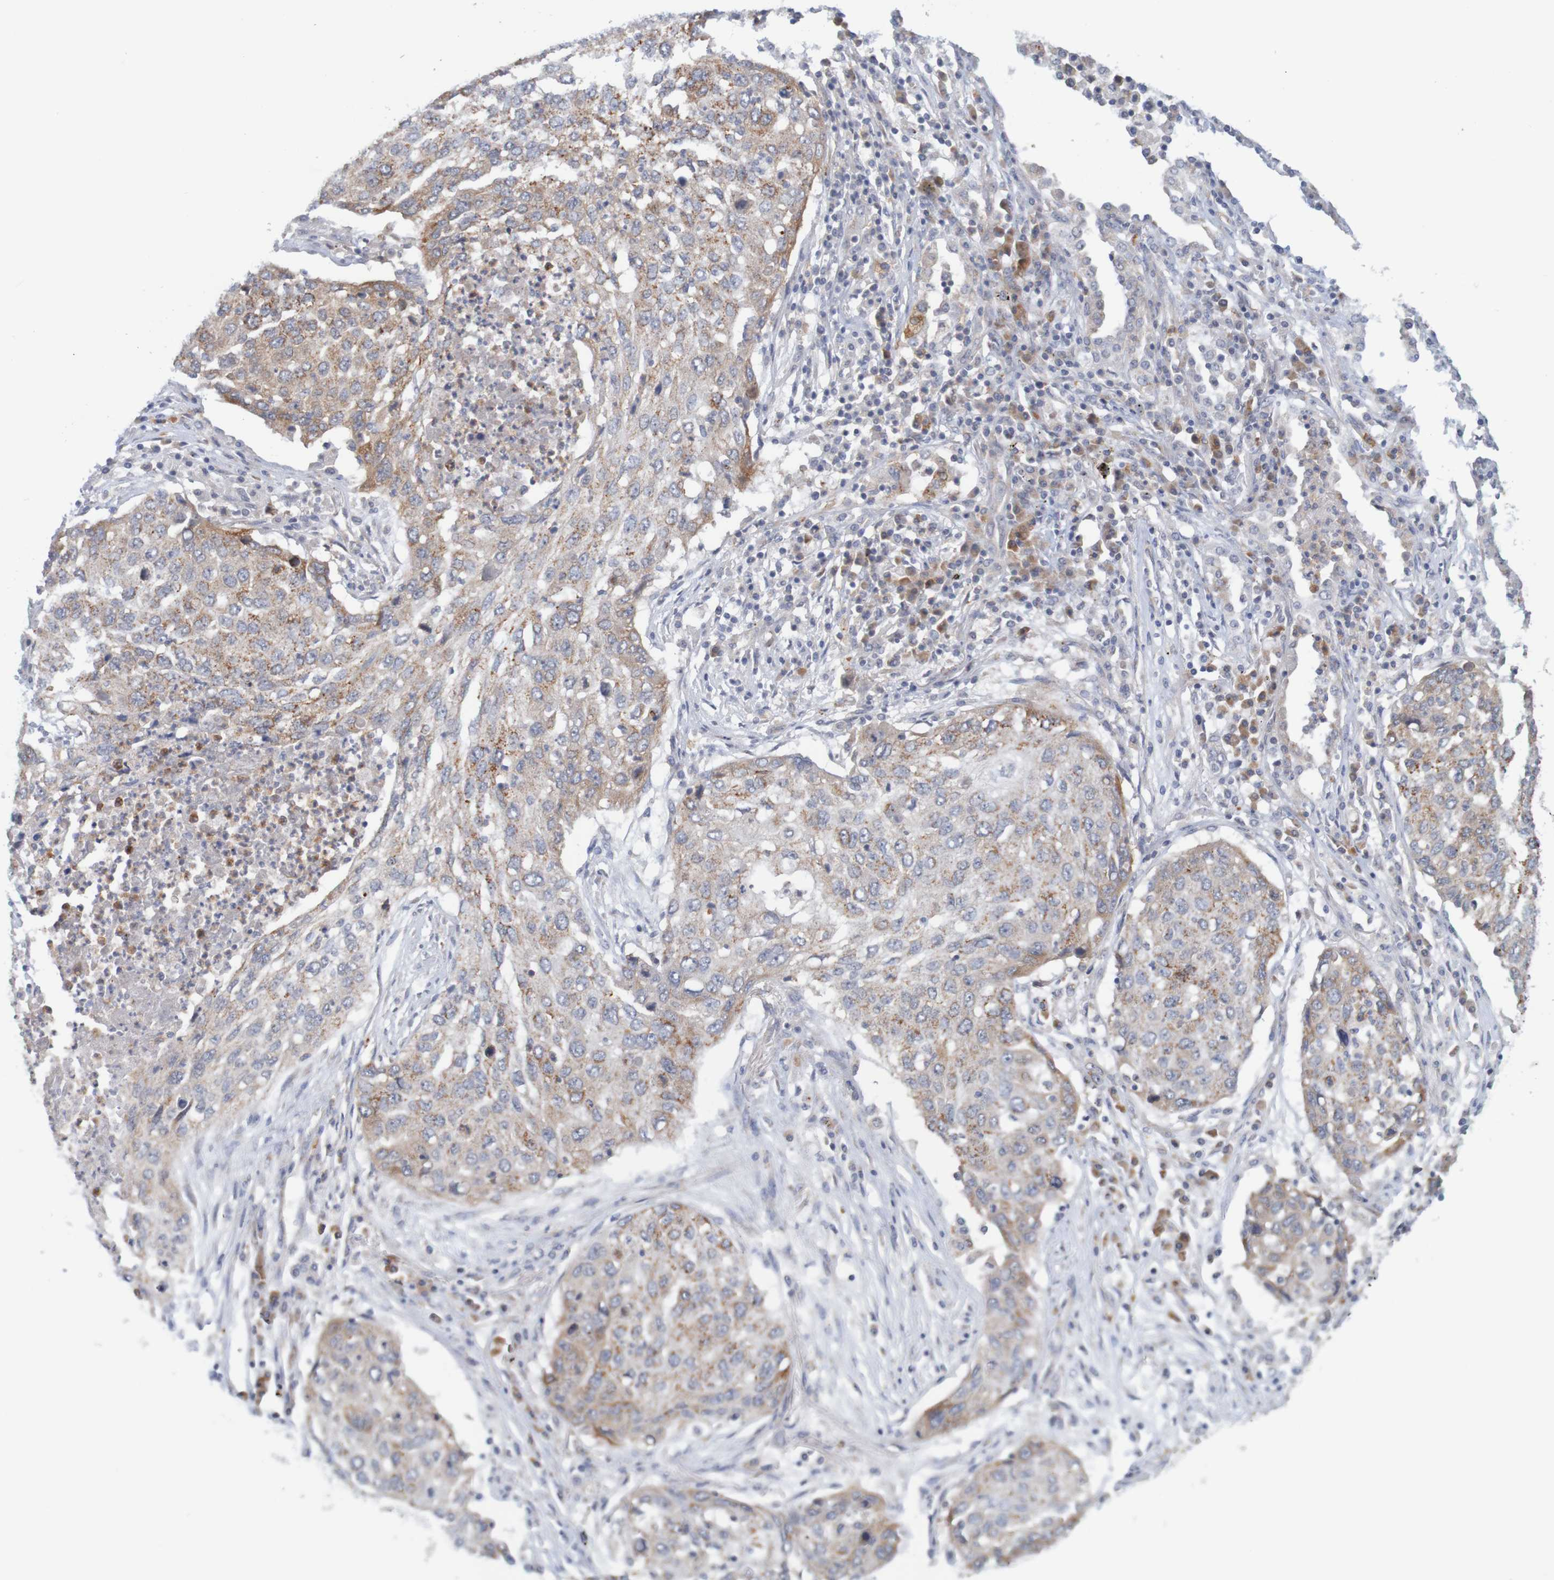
{"staining": {"intensity": "moderate", "quantity": ">75%", "location": "cytoplasmic/membranous"}, "tissue": "lung cancer", "cell_type": "Tumor cells", "image_type": "cancer", "snomed": [{"axis": "morphology", "description": "Squamous cell carcinoma, NOS"}, {"axis": "topography", "description": "Lung"}], "caption": "Approximately >75% of tumor cells in lung squamous cell carcinoma exhibit moderate cytoplasmic/membranous protein expression as visualized by brown immunohistochemical staining.", "gene": "NAV2", "patient": {"sex": "female", "age": 63}}